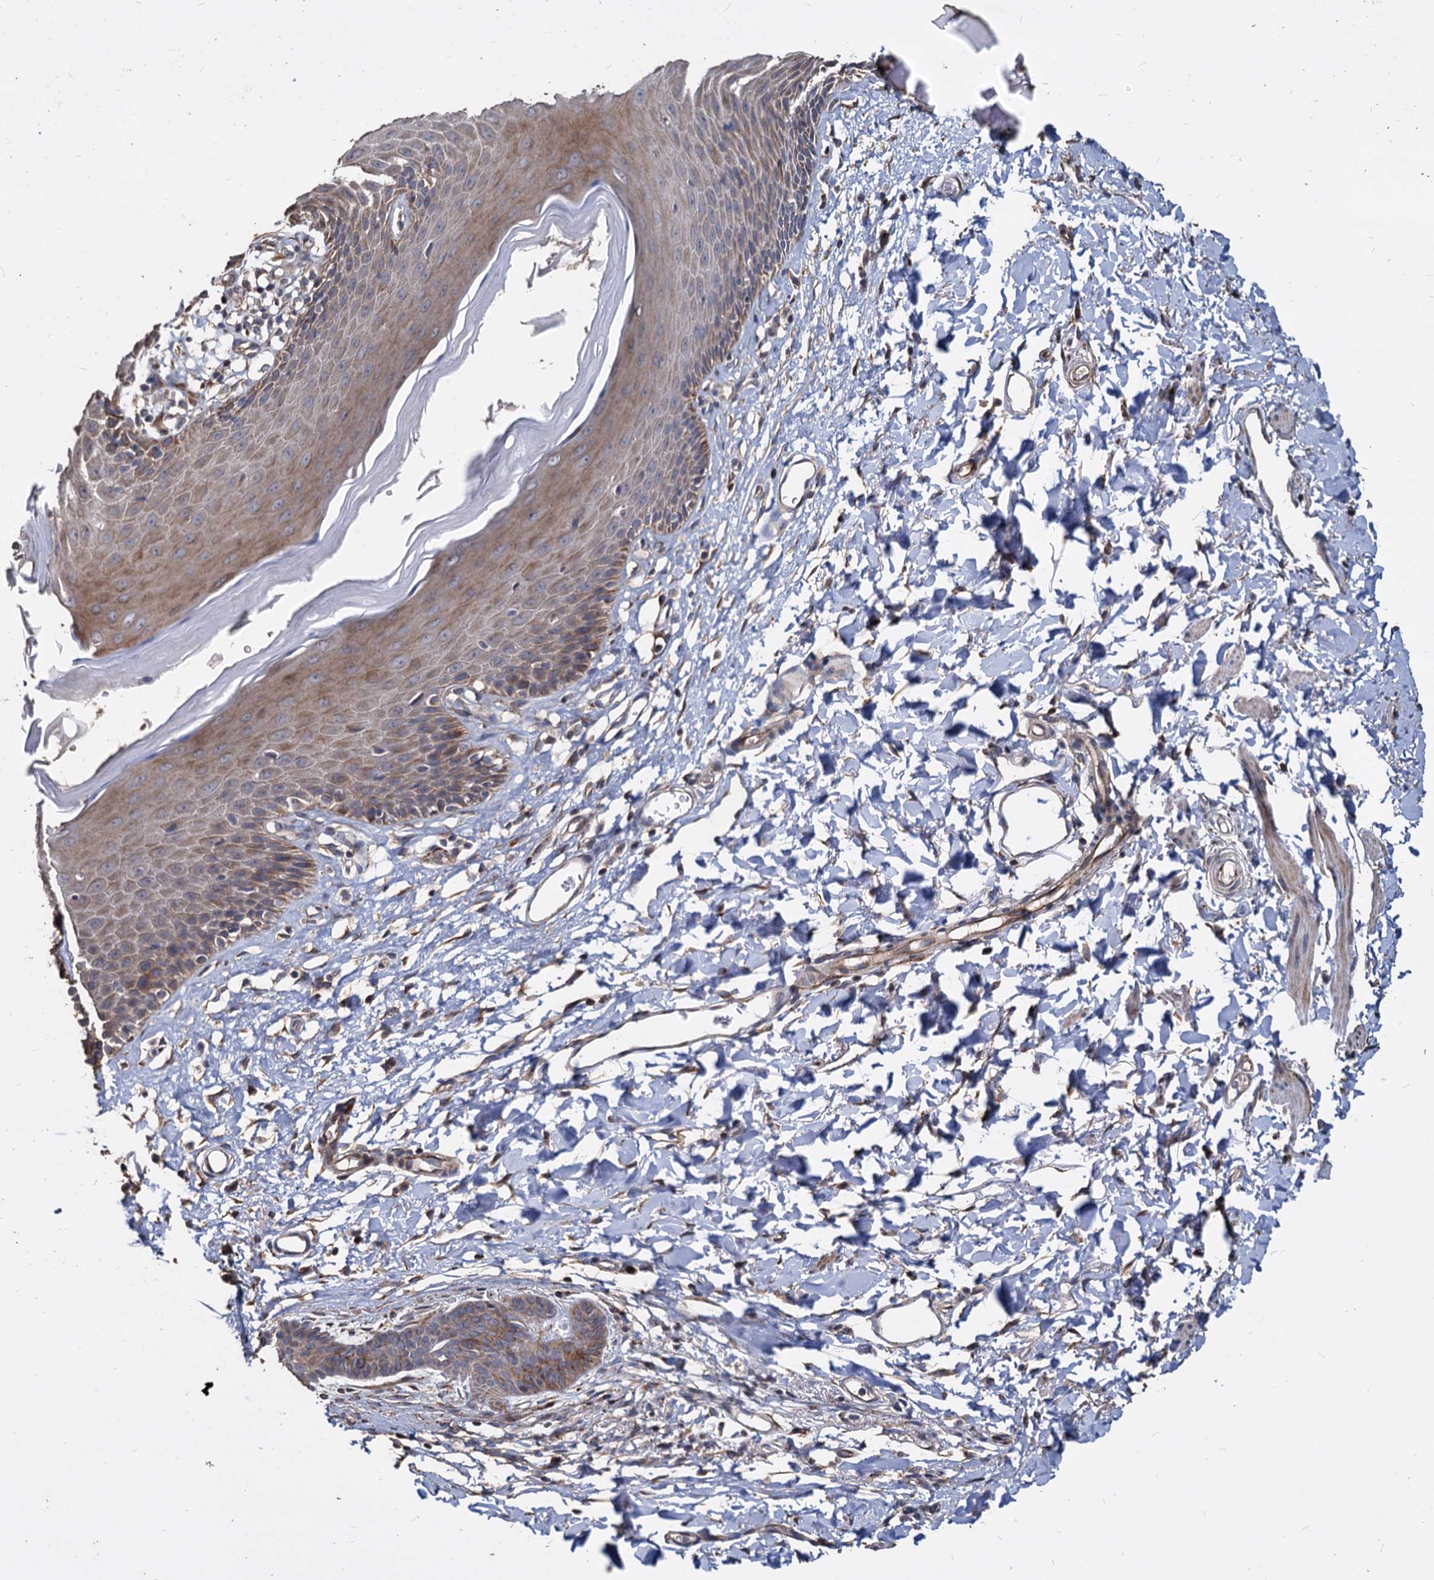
{"staining": {"intensity": "moderate", "quantity": "25%-75%", "location": "cytoplasmic/membranous"}, "tissue": "skin", "cell_type": "Epidermal cells", "image_type": "normal", "snomed": [{"axis": "morphology", "description": "Normal tissue, NOS"}, {"axis": "topography", "description": "Vulva"}], "caption": "Skin was stained to show a protein in brown. There is medium levels of moderate cytoplasmic/membranous expression in about 25%-75% of epidermal cells. Immunohistochemistry (ihc) stains the protein in brown and the nuclei are stained blue.", "gene": "DEPDC4", "patient": {"sex": "female", "age": 68}}